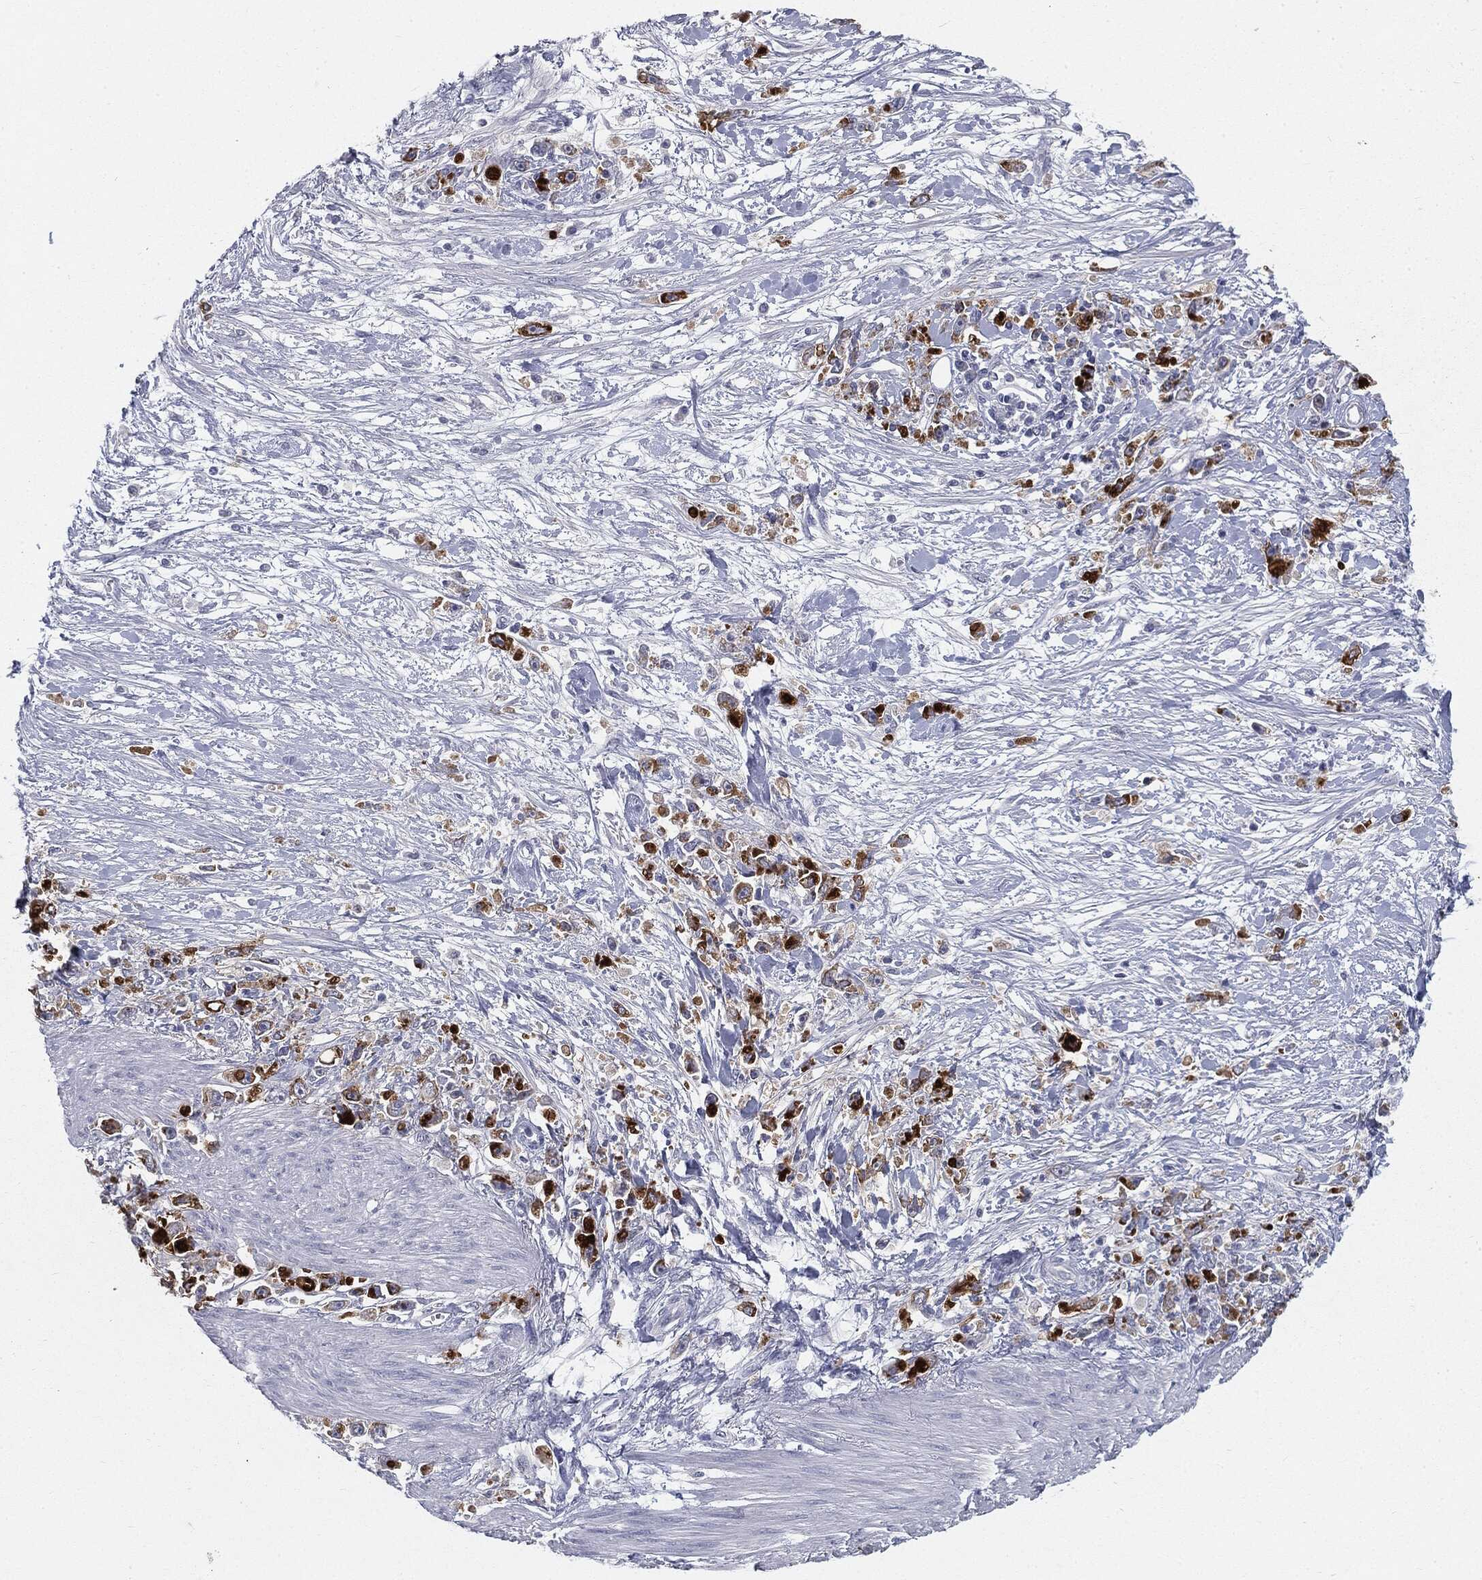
{"staining": {"intensity": "strong", "quantity": ">75%", "location": "cytoplasmic/membranous"}, "tissue": "stomach cancer", "cell_type": "Tumor cells", "image_type": "cancer", "snomed": [{"axis": "morphology", "description": "Adenocarcinoma, NOS"}, {"axis": "topography", "description": "Stomach"}], "caption": "This image exhibits stomach adenocarcinoma stained with IHC to label a protein in brown. The cytoplasmic/membranous of tumor cells show strong positivity for the protein. Nuclei are counter-stained blue.", "gene": "MUC1", "patient": {"sex": "female", "age": 59}}